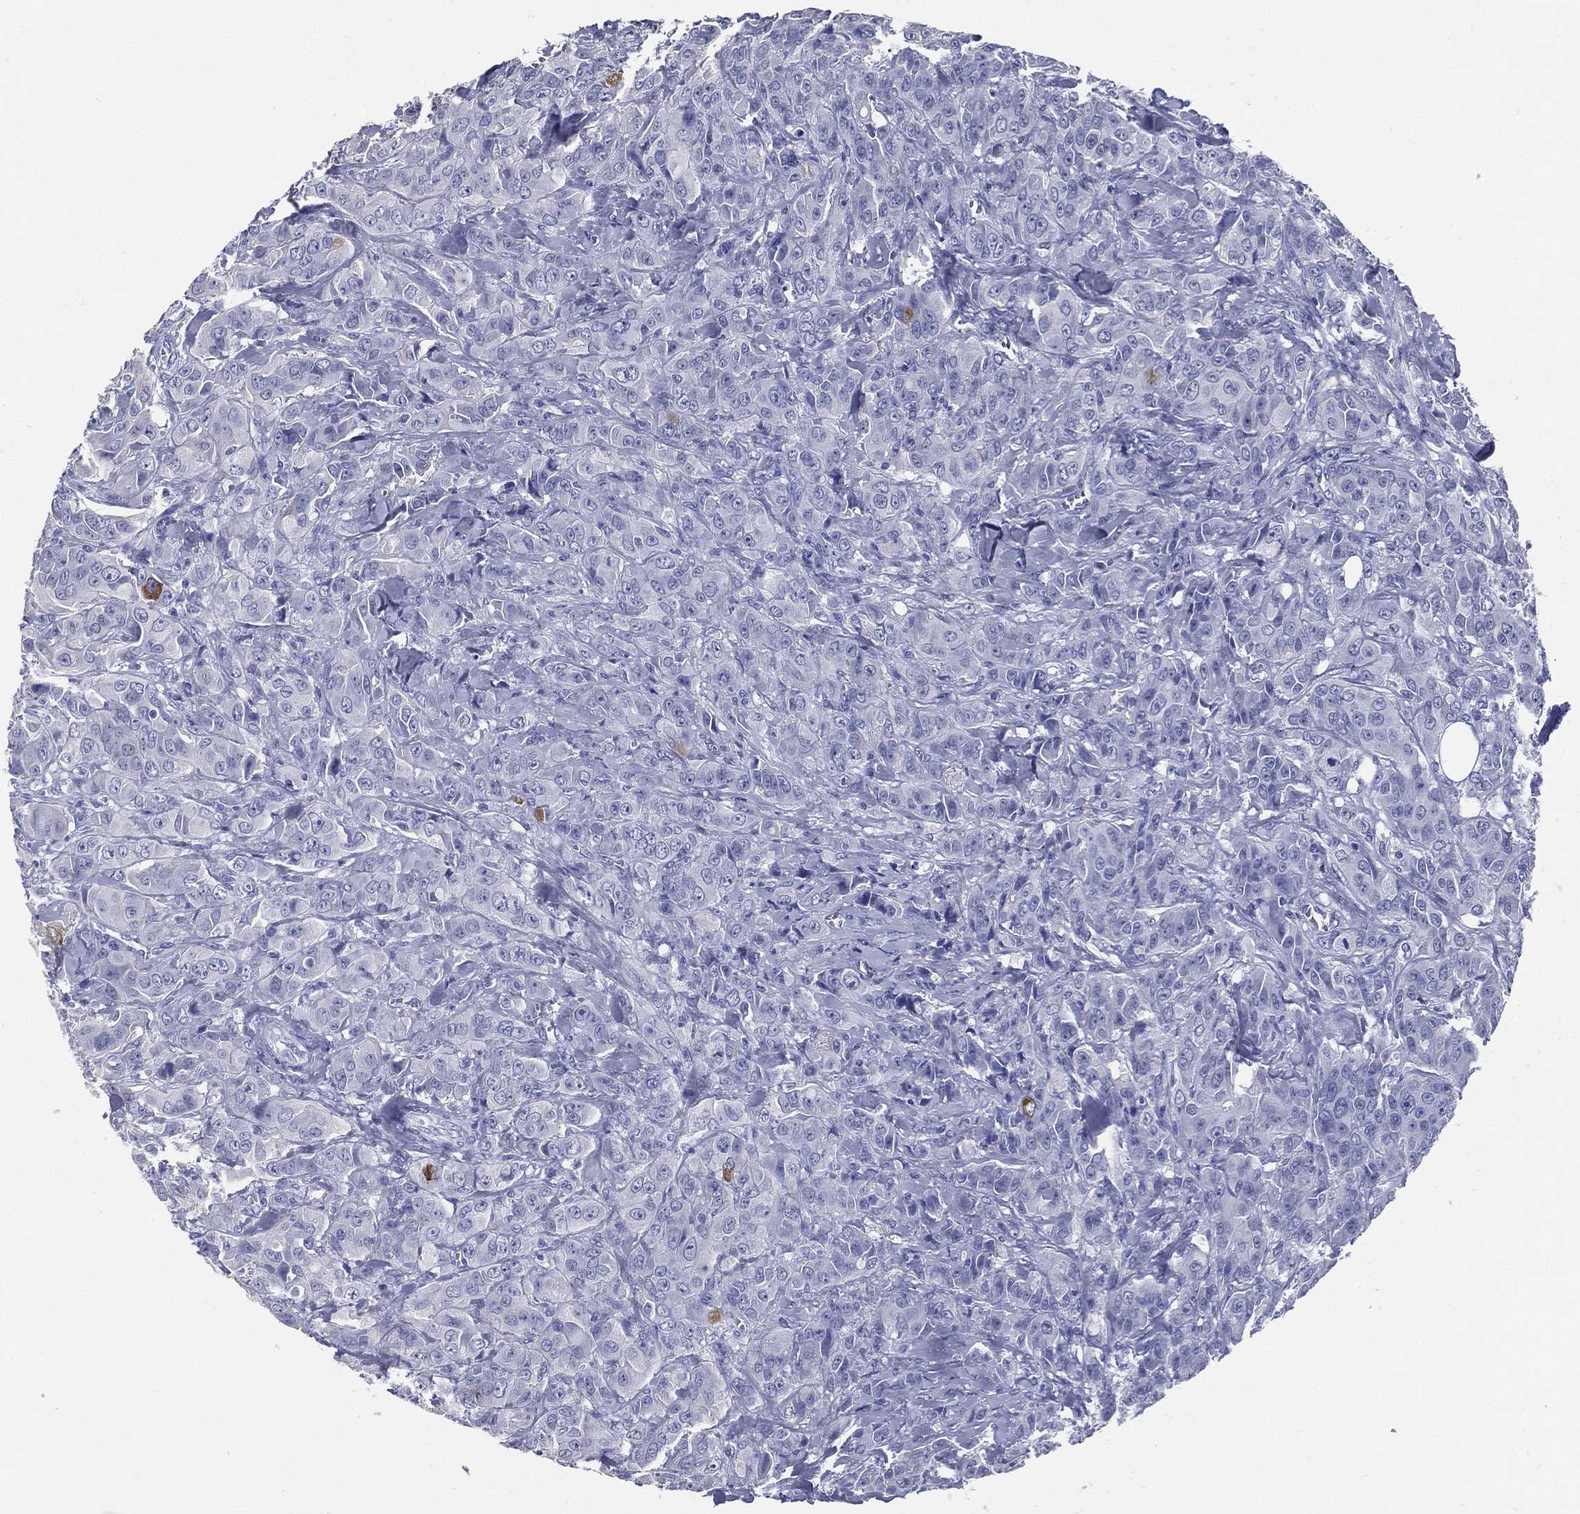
{"staining": {"intensity": "negative", "quantity": "none", "location": "none"}, "tissue": "breast cancer", "cell_type": "Tumor cells", "image_type": "cancer", "snomed": [{"axis": "morphology", "description": "Duct carcinoma"}, {"axis": "topography", "description": "Breast"}], "caption": "DAB (3,3'-diaminobenzidine) immunohistochemical staining of human infiltrating ductal carcinoma (breast) shows no significant staining in tumor cells.", "gene": "RSPH4A", "patient": {"sex": "female", "age": 43}}